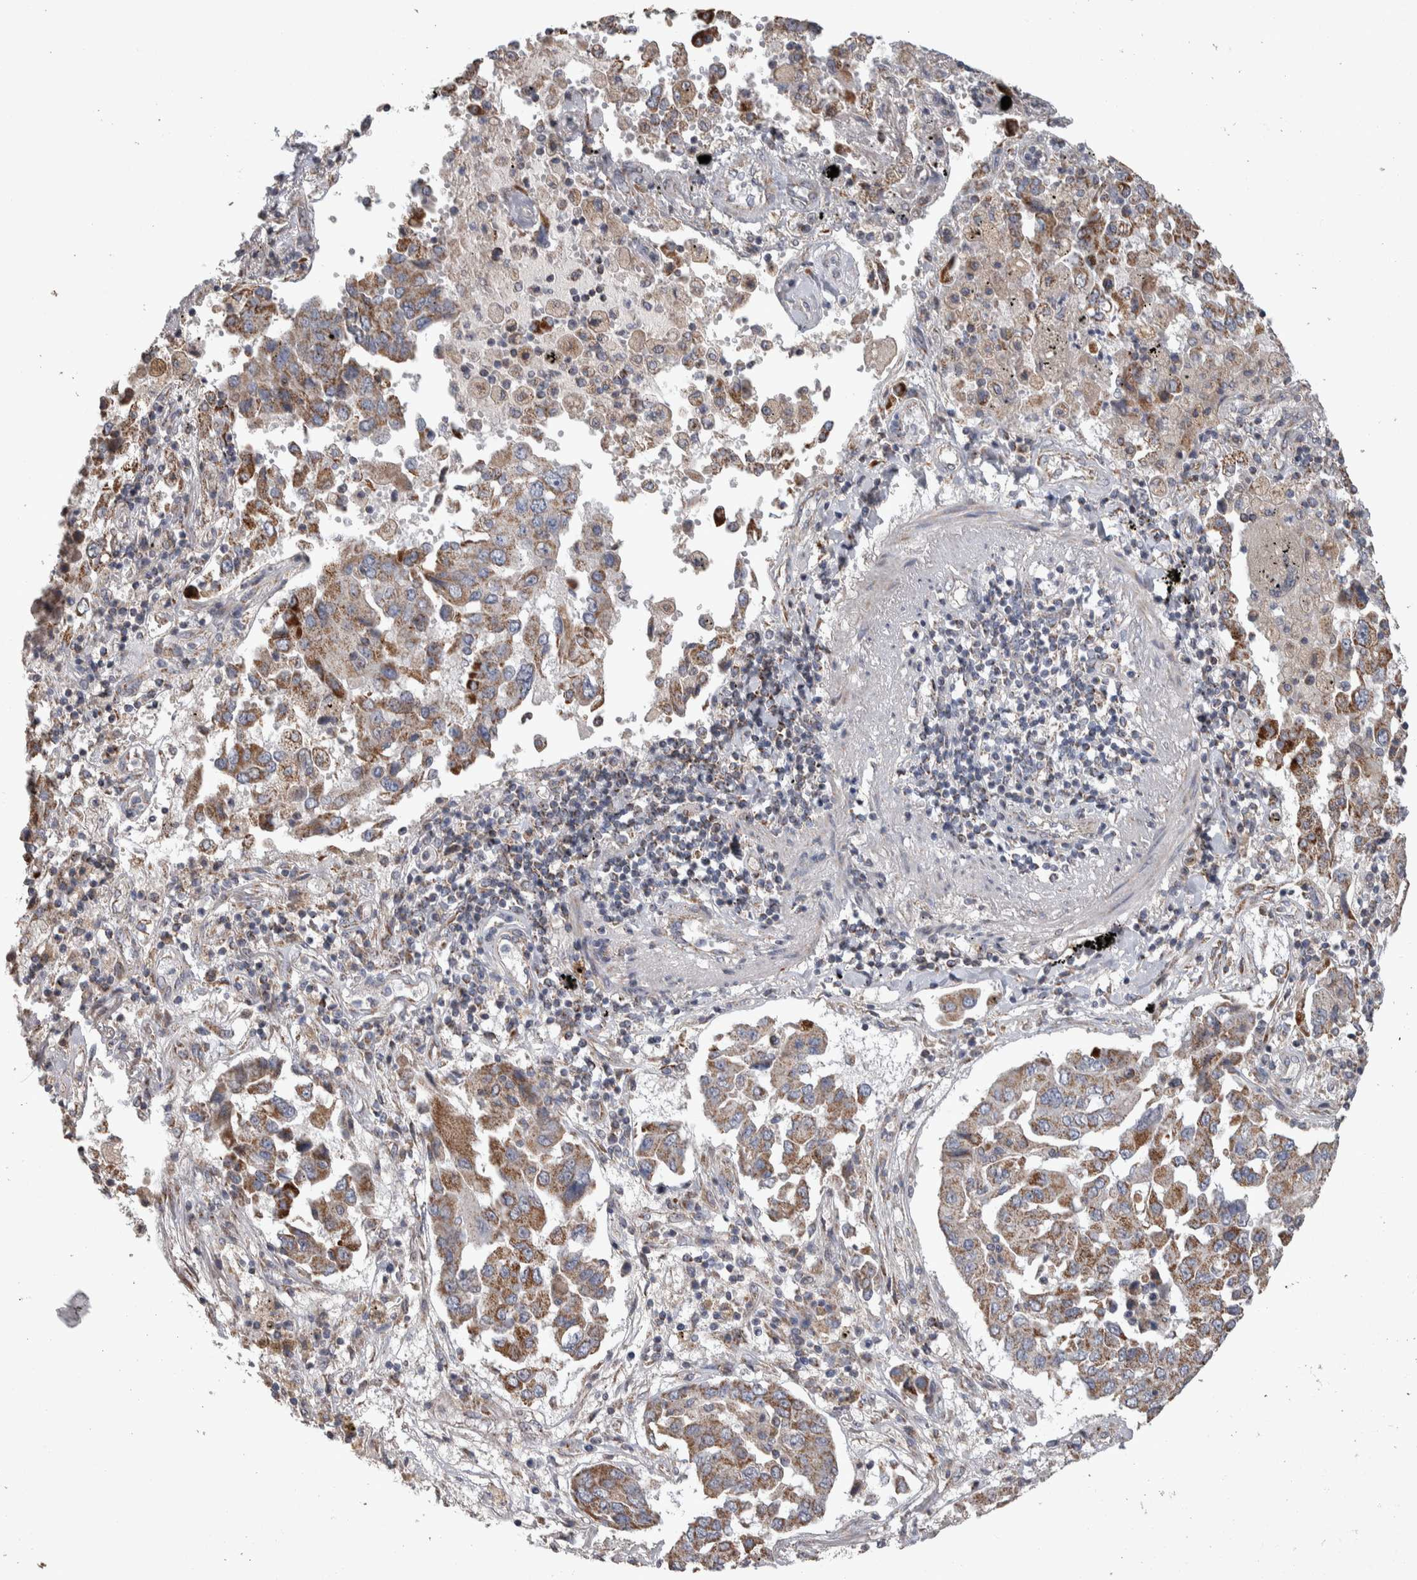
{"staining": {"intensity": "moderate", "quantity": ">75%", "location": "cytoplasmic/membranous"}, "tissue": "lung cancer", "cell_type": "Tumor cells", "image_type": "cancer", "snomed": [{"axis": "morphology", "description": "Adenocarcinoma, NOS"}, {"axis": "topography", "description": "Lung"}], "caption": "This micrograph exhibits immunohistochemistry staining of adenocarcinoma (lung), with medium moderate cytoplasmic/membranous positivity in approximately >75% of tumor cells.", "gene": "SCO1", "patient": {"sex": "female", "age": 65}}